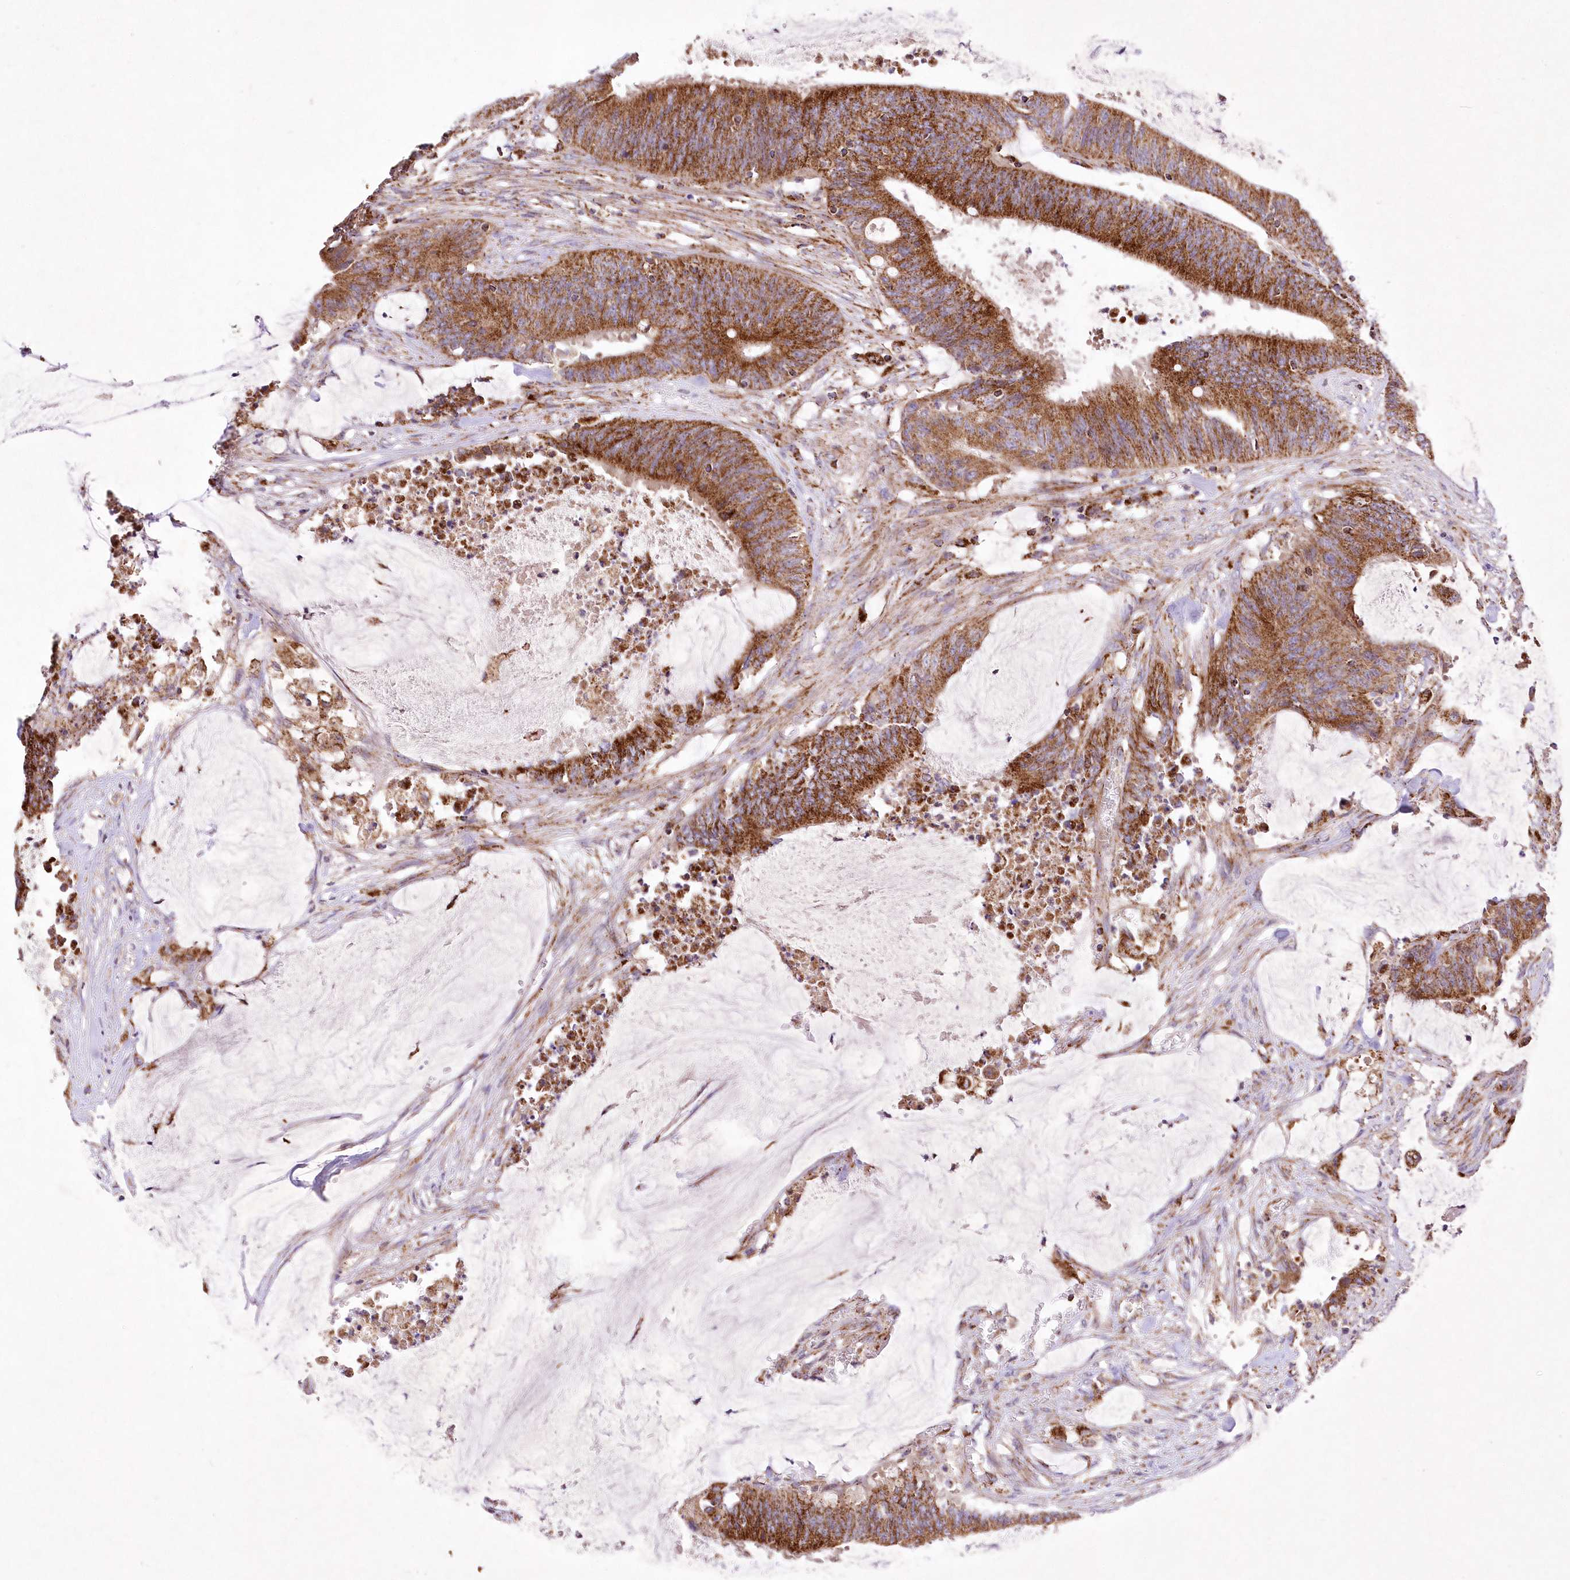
{"staining": {"intensity": "strong", "quantity": ">75%", "location": "cytoplasmic/membranous"}, "tissue": "colorectal cancer", "cell_type": "Tumor cells", "image_type": "cancer", "snomed": [{"axis": "morphology", "description": "Adenocarcinoma, NOS"}, {"axis": "topography", "description": "Rectum"}], "caption": "Tumor cells display high levels of strong cytoplasmic/membranous positivity in about >75% of cells in adenocarcinoma (colorectal).", "gene": "ASNSD1", "patient": {"sex": "female", "age": 66}}